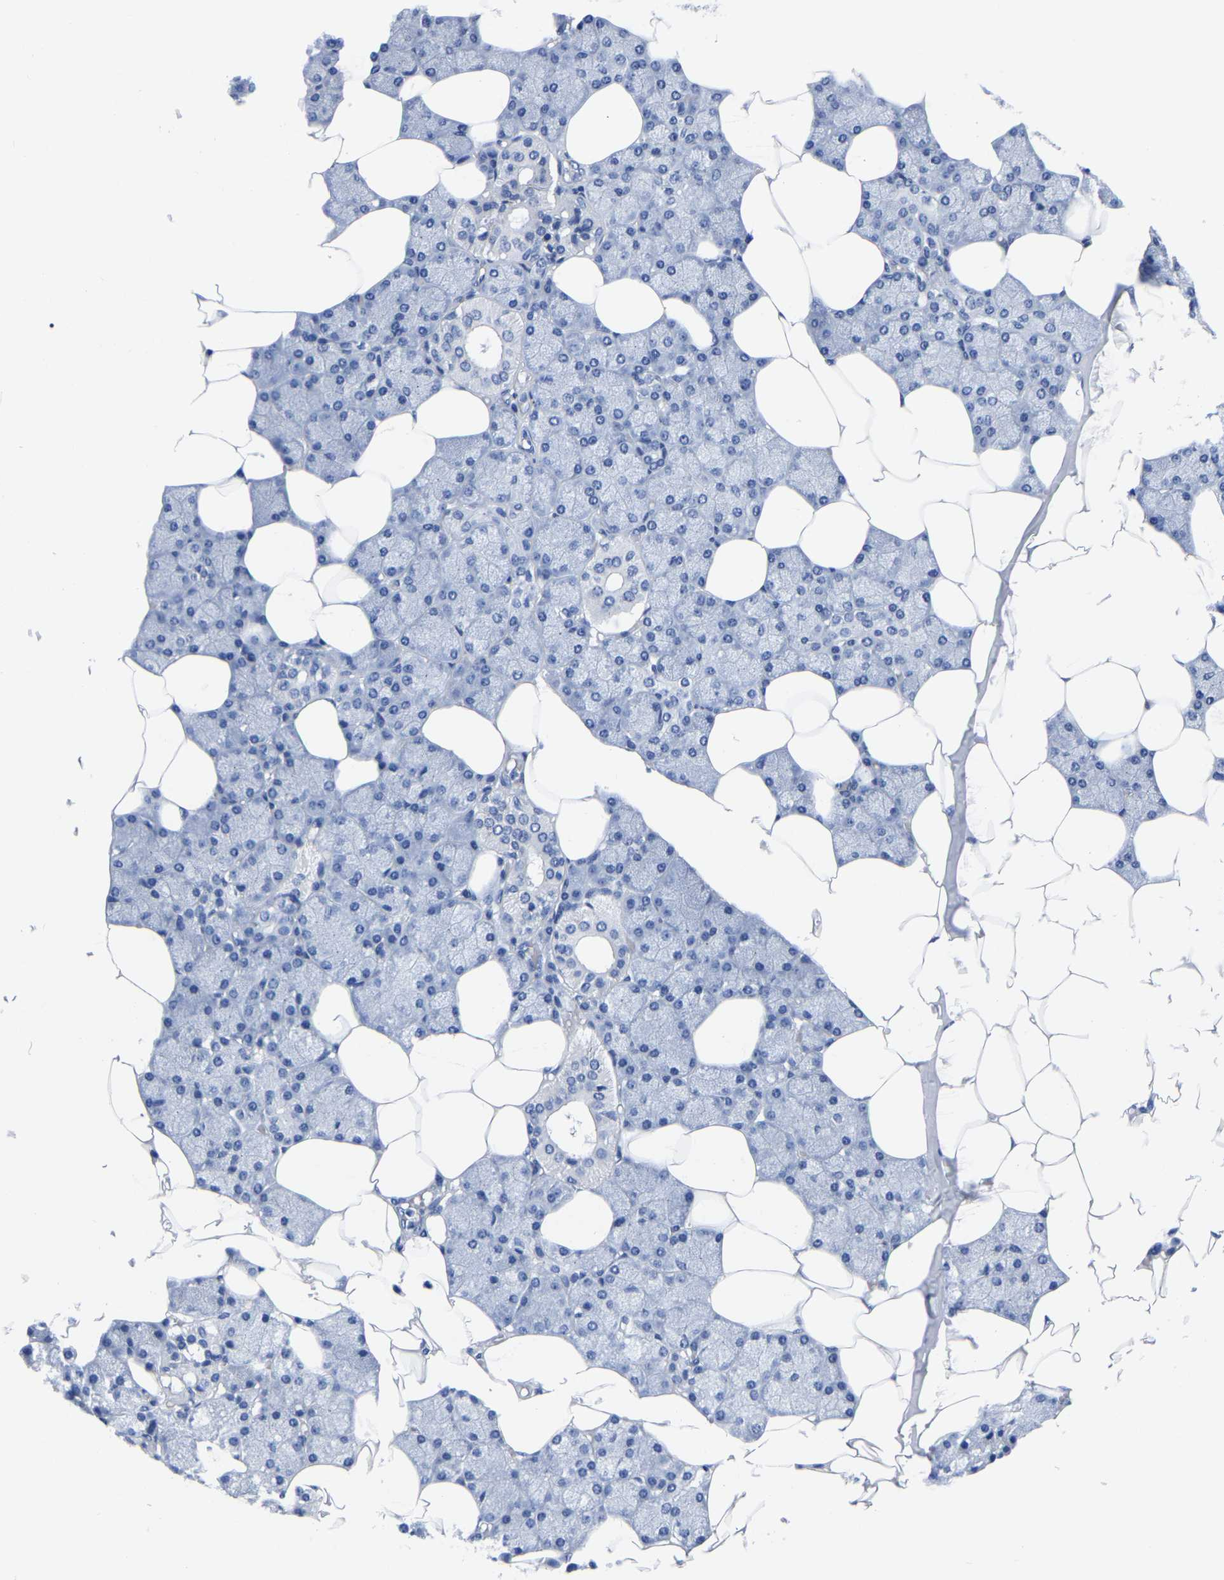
{"staining": {"intensity": "negative", "quantity": "none", "location": "none"}, "tissue": "salivary gland", "cell_type": "Glandular cells", "image_type": "normal", "snomed": [{"axis": "morphology", "description": "Normal tissue, NOS"}, {"axis": "topography", "description": "Salivary gland"}], "caption": "Glandular cells are negative for brown protein staining in unremarkable salivary gland. Brightfield microscopy of IHC stained with DAB (3,3'-diaminobenzidine) (brown) and hematoxylin (blue), captured at high magnification.", "gene": "IMPG2", "patient": {"sex": "male", "age": 62}}